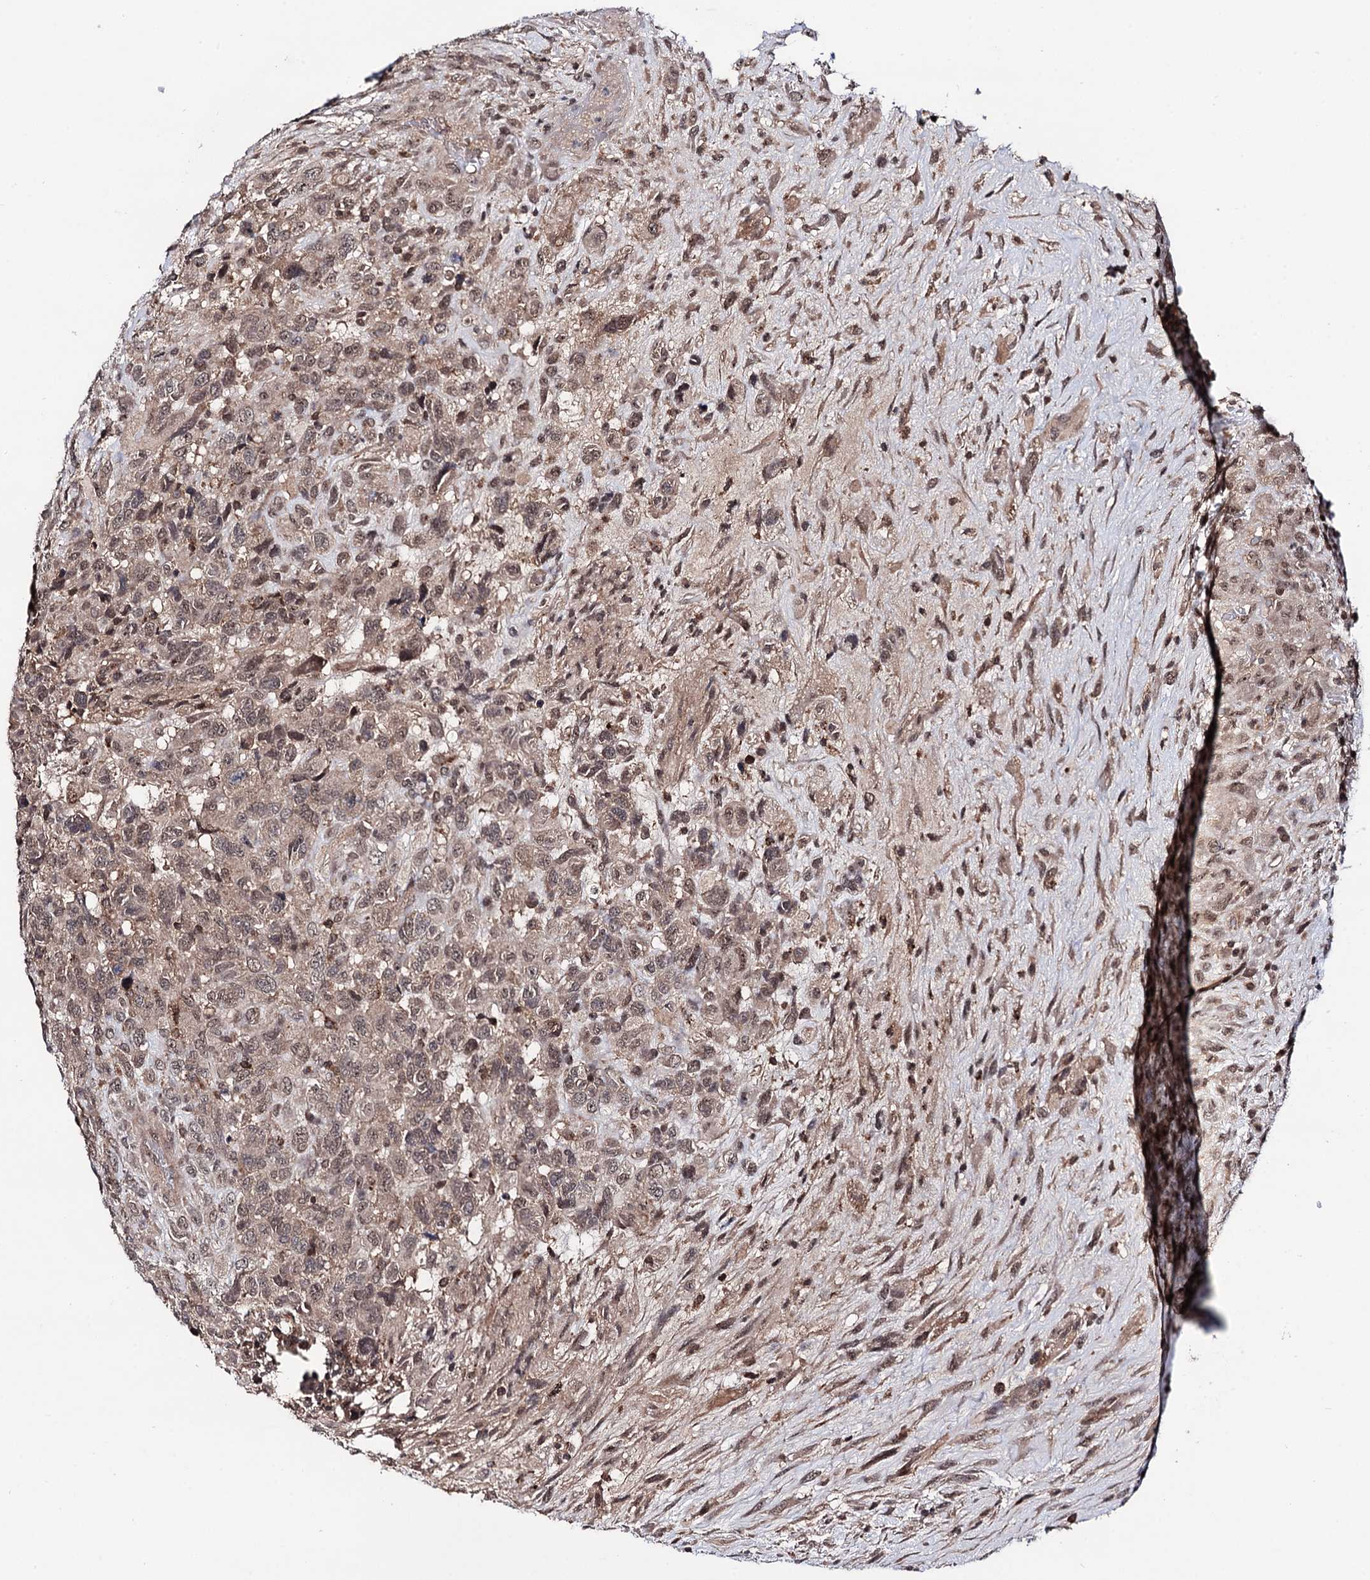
{"staining": {"intensity": "moderate", "quantity": ">75%", "location": "cytoplasmic/membranous,nuclear"}, "tissue": "glioma", "cell_type": "Tumor cells", "image_type": "cancer", "snomed": [{"axis": "morphology", "description": "Glioma, malignant, High grade"}, {"axis": "topography", "description": "Brain"}], "caption": "Protein expression analysis of human glioma reveals moderate cytoplasmic/membranous and nuclear staining in about >75% of tumor cells. The staining was performed using DAB, with brown indicating positive protein expression. Nuclei are stained blue with hematoxylin.", "gene": "MICAL2", "patient": {"sex": "male", "age": 61}}